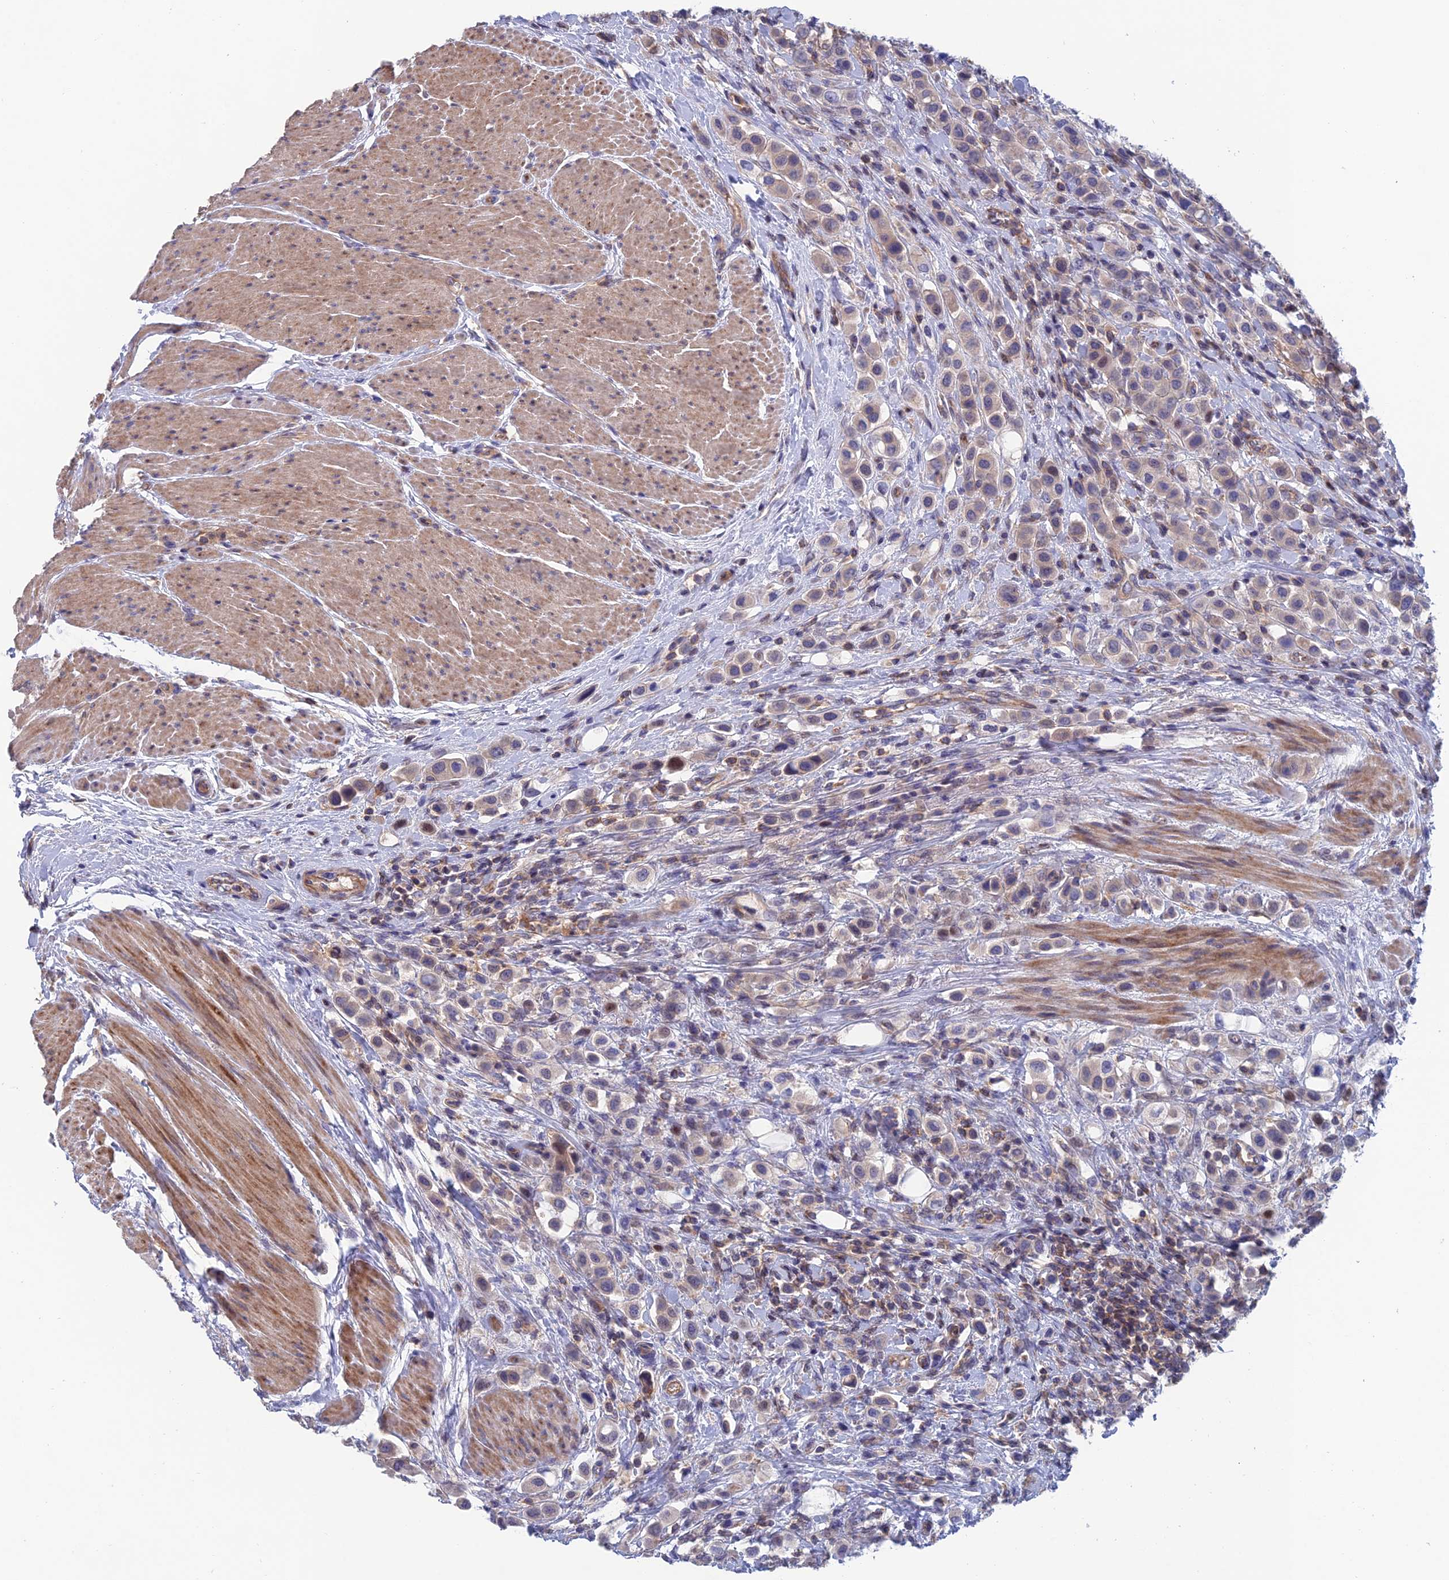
{"staining": {"intensity": "weak", "quantity": "25%-75%", "location": "cytoplasmic/membranous"}, "tissue": "urothelial cancer", "cell_type": "Tumor cells", "image_type": "cancer", "snomed": [{"axis": "morphology", "description": "Urothelial carcinoma, High grade"}, {"axis": "topography", "description": "Urinary bladder"}], "caption": "Protein expression analysis of human high-grade urothelial carcinoma reveals weak cytoplasmic/membranous expression in about 25%-75% of tumor cells. (IHC, brightfield microscopy, high magnification).", "gene": "USP37", "patient": {"sex": "male", "age": 50}}